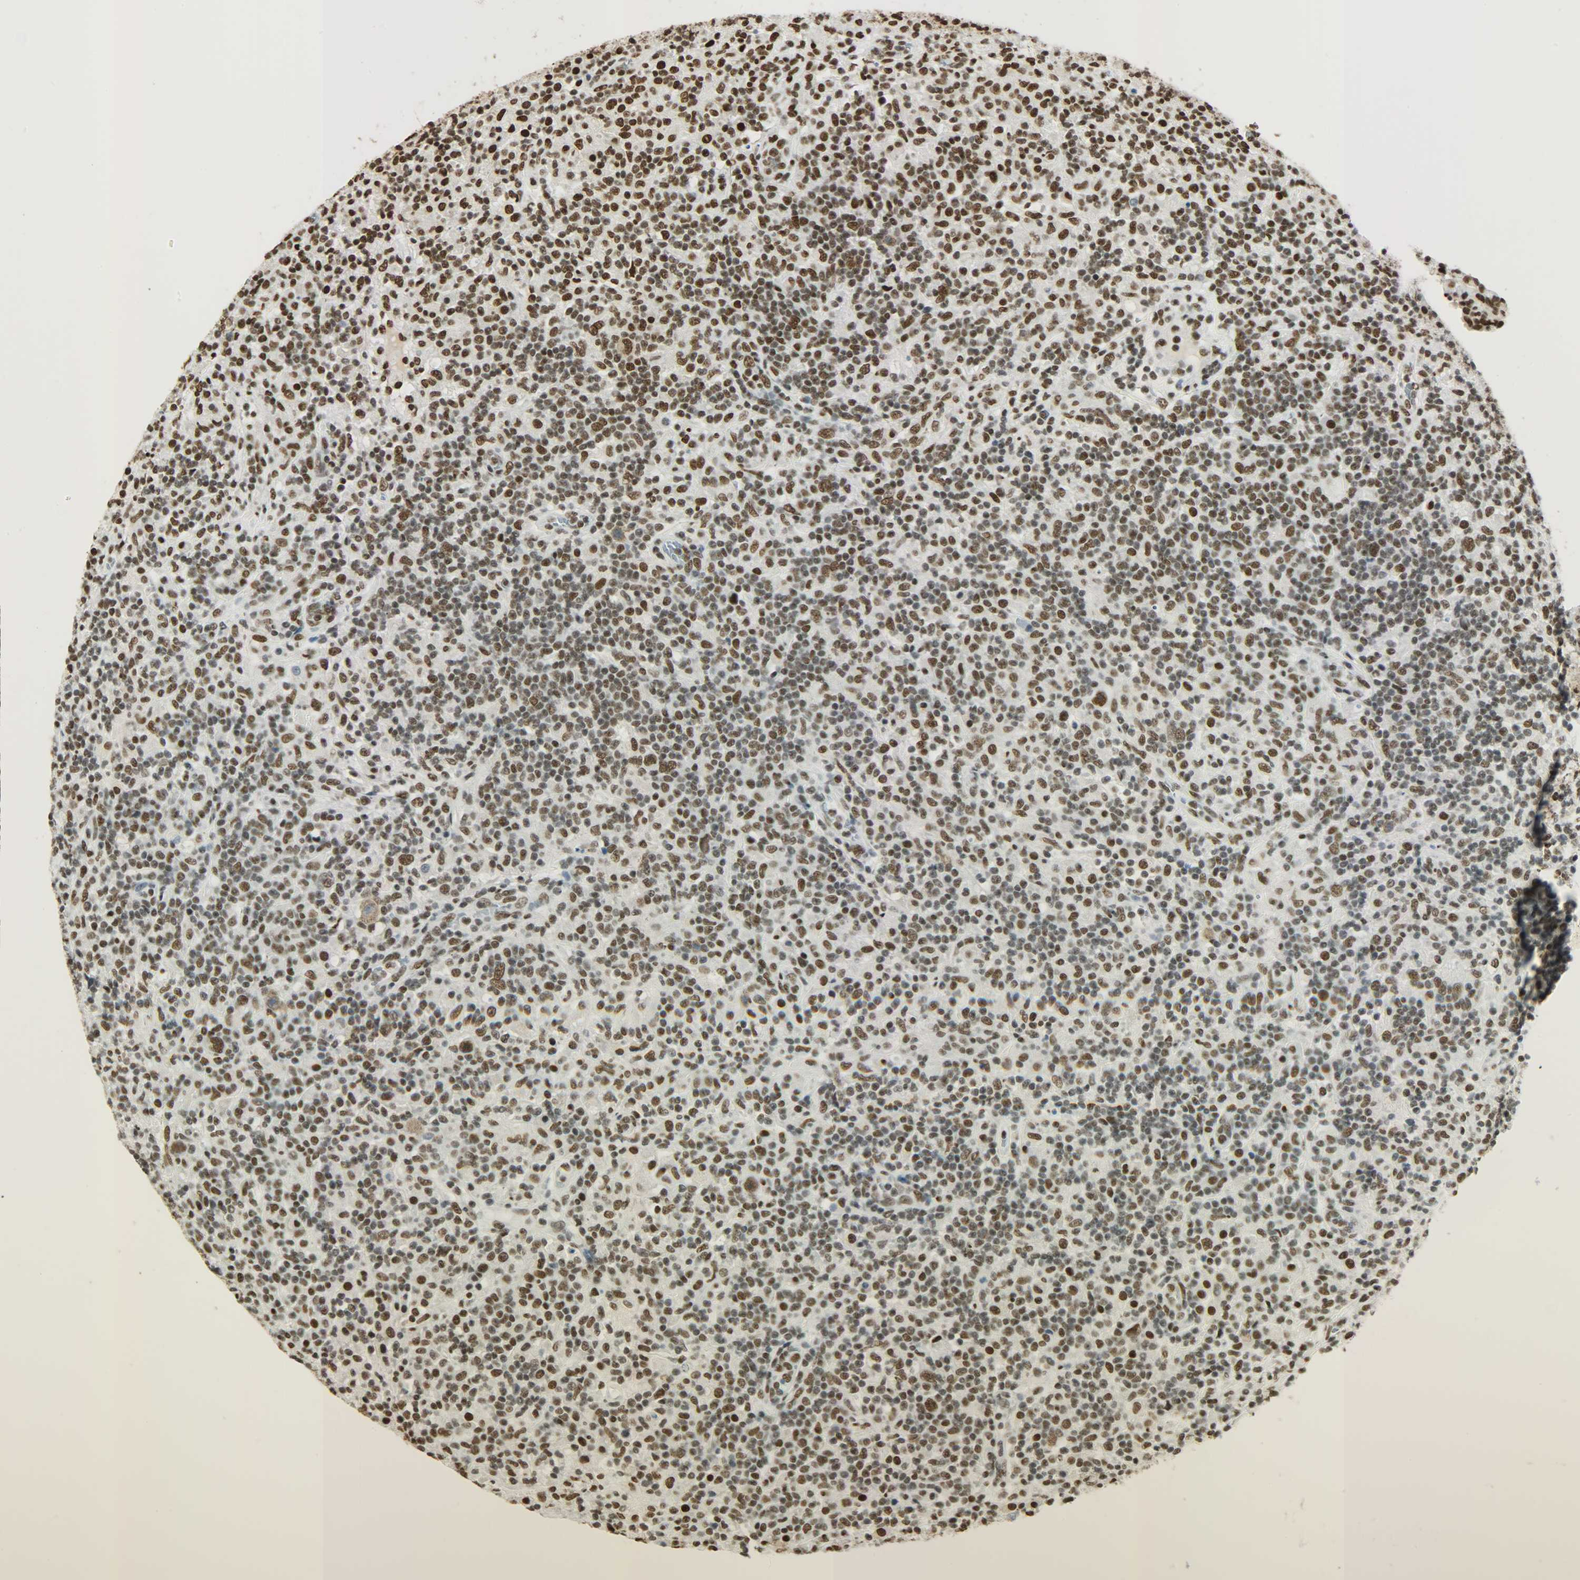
{"staining": {"intensity": "strong", "quantity": ">75%", "location": "nuclear"}, "tissue": "lymphoma", "cell_type": "Tumor cells", "image_type": "cancer", "snomed": [{"axis": "morphology", "description": "Hodgkin's disease, NOS"}, {"axis": "topography", "description": "Lymph node"}], "caption": "Brown immunohistochemical staining in lymphoma displays strong nuclear expression in about >75% of tumor cells.", "gene": "KHDRBS1", "patient": {"sex": "male", "age": 70}}